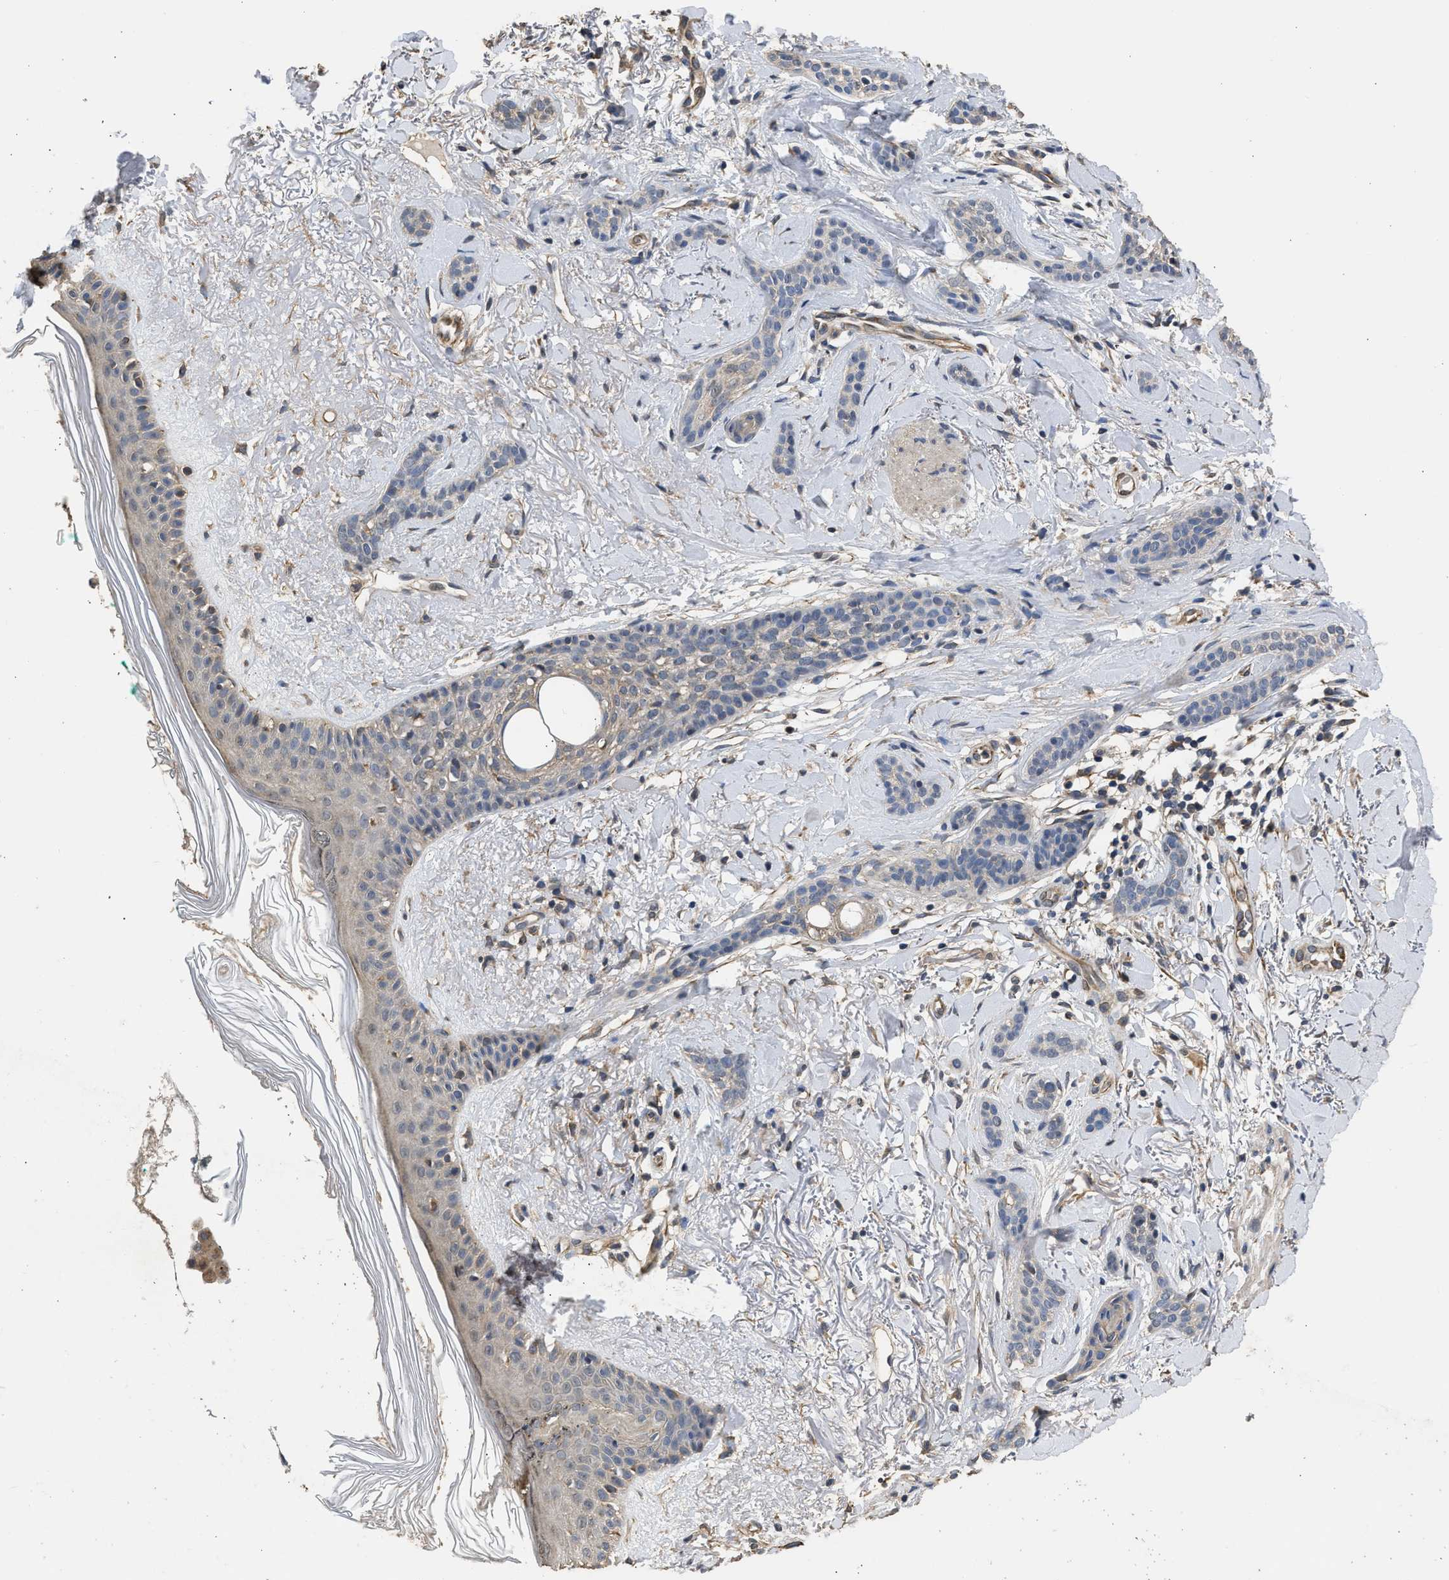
{"staining": {"intensity": "negative", "quantity": "none", "location": "none"}, "tissue": "skin cancer", "cell_type": "Tumor cells", "image_type": "cancer", "snomed": [{"axis": "morphology", "description": "Basal cell carcinoma"}, {"axis": "morphology", "description": "Adnexal tumor, benign"}, {"axis": "topography", "description": "Skin"}], "caption": "An immunohistochemistry (IHC) histopathology image of skin cancer is shown. There is no staining in tumor cells of skin cancer. (Brightfield microscopy of DAB immunohistochemistry at high magnification).", "gene": "SPINT2", "patient": {"sex": "female", "age": 42}}